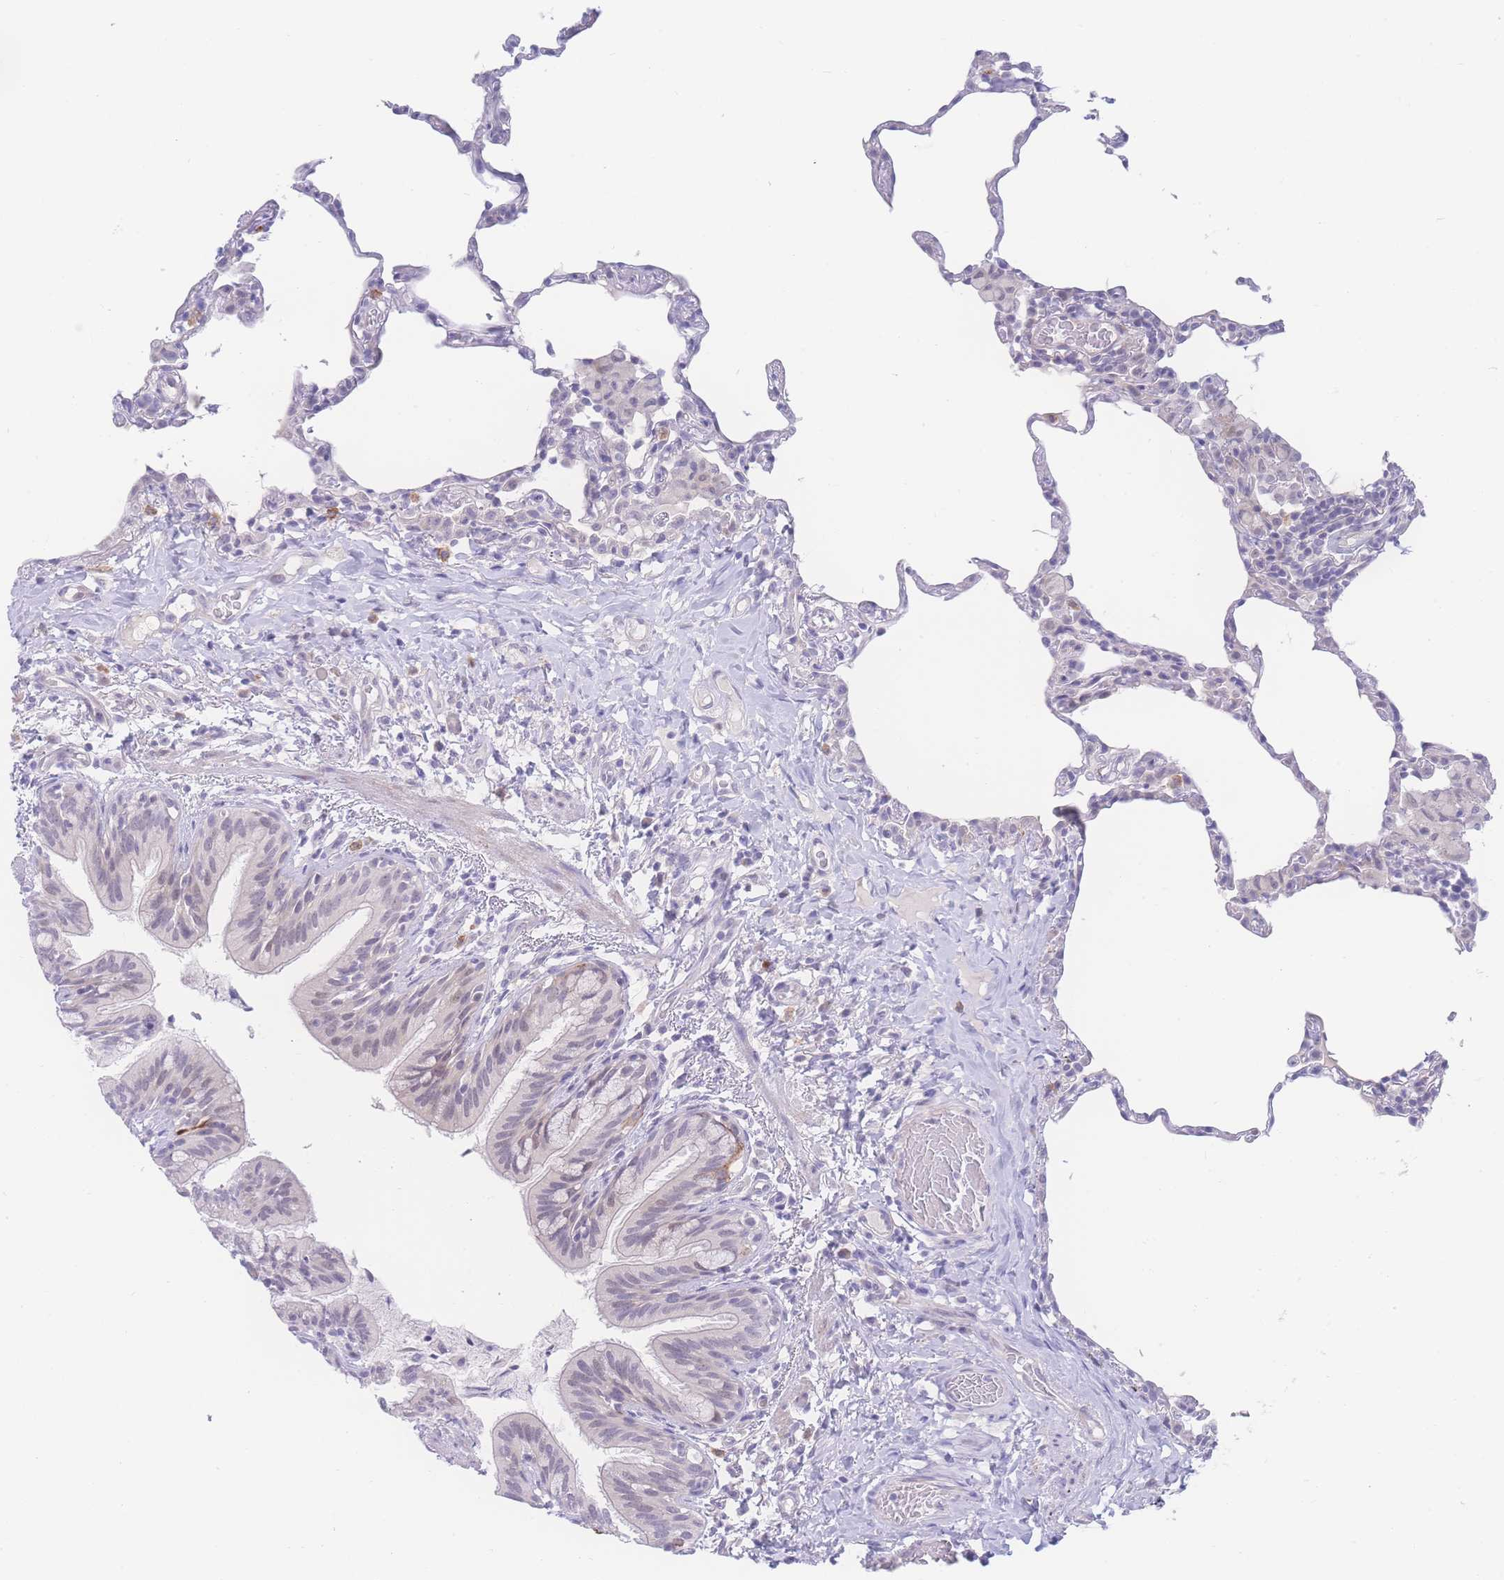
{"staining": {"intensity": "negative", "quantity": "none", "location": "none"}, "tissue": "lung", "cell_type": "Alveolar cells", "image_type": "normal", "snomed": [{"axis": "morphology", "description": "Normal tissue, NOS"}, {"axis": "topography", "description": "Lung"}], "caption": "Image shows no protein staining in alveolar cells of benign lung. (DAB immunohistochemistry (IHC) visualized using brightfield microscopy, high magnification).", "gene": "PRSS22", "patient": {"sex": "female", "age": 57}}